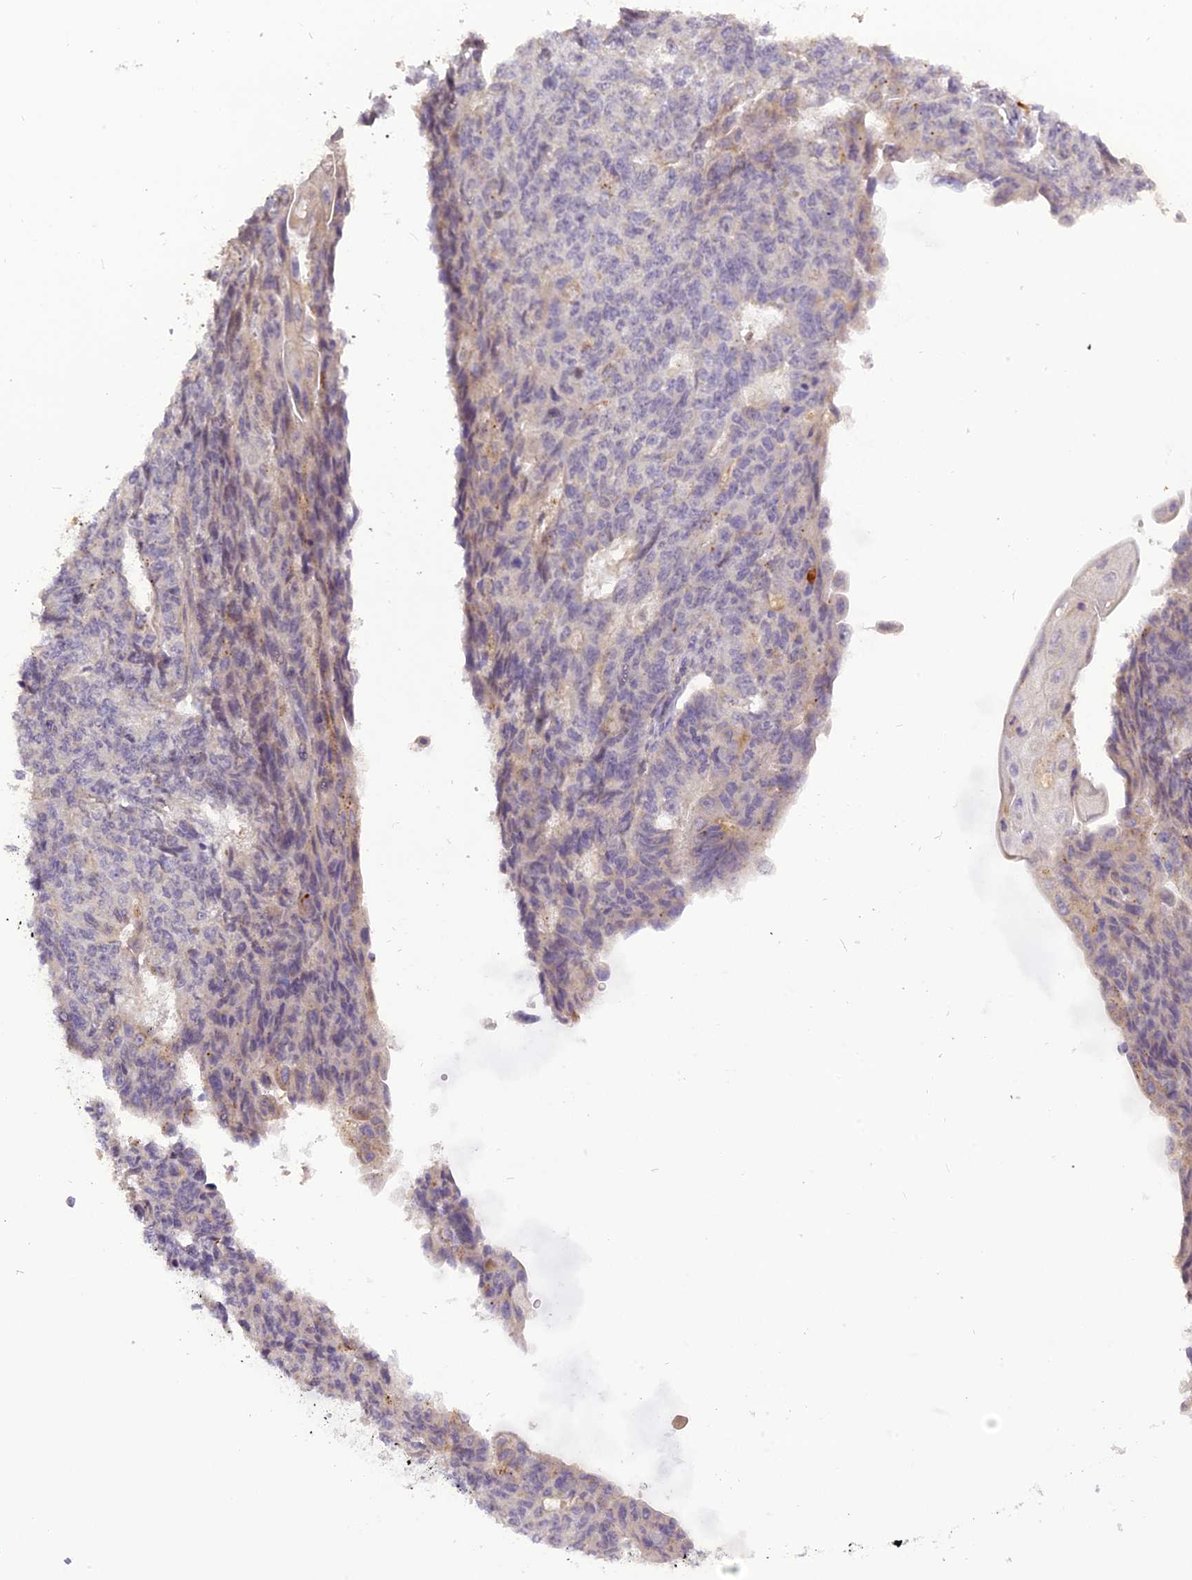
{"staining": {"intensity": "weak", "quantity": "<25%", "location": "cytoplasmic/membranous"}, "tissue": "endometrial cancer", "cell_type": "Tumor cells", "image_type": "cancer", "snomed": [{"axis": "morphology", "description": "Adenocarcinoma, NOS"}, {"axis": "topography", "description": "Endometrium"}], "caption": "An immunohistochemistry (IHC) micrograph of adenocarcinoma (endometrial) is shown. There is no staining in tumor cells of adenocarcinoma (endometrial).", "gene": "FNIP2", "patient": {"sex": "female", "age": 32}}